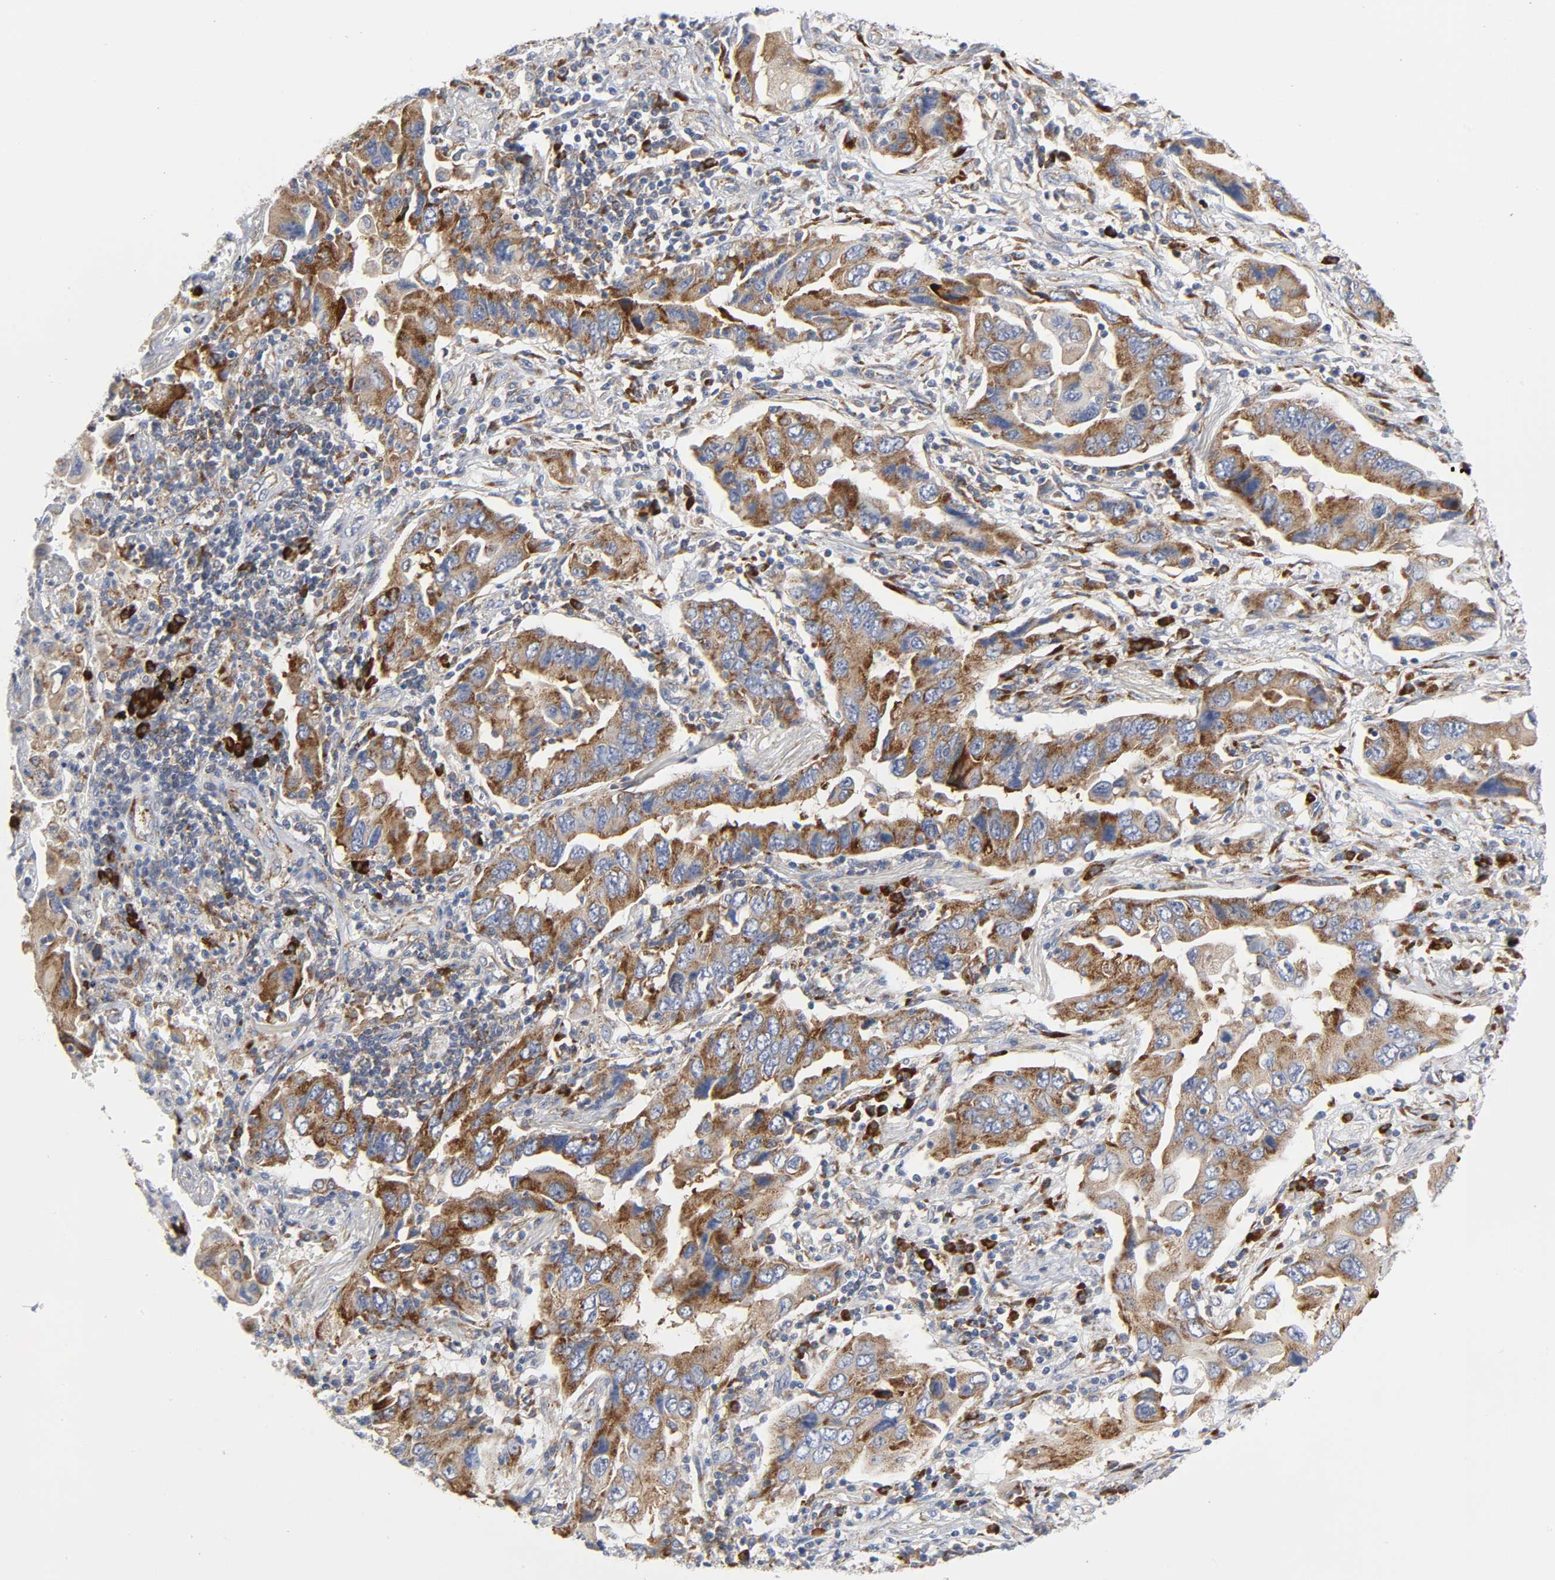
{"staining": {"intensity": "strong", "quantity": ">75%", "location": "cytoplasmic/membranous"}, "tissue": "lung cancer", "cell_type": "Tumor cells", "image_type": "cancer", "snomed": [{"axis": "morphology", "description": "Adenocarcinoma, NOS"}, {"axis": "topography", "description": "Lung"}], "caption": "IHC of human lung adenocarcinoma reveals high levels of strong cytoplasmic/membranous positivity in approximately >75% of tumor cells. (Brightfield microscopy of DAB IHC at high magnification).", "gene": "REL", "patient": {"sex": "female", "age": 65}}